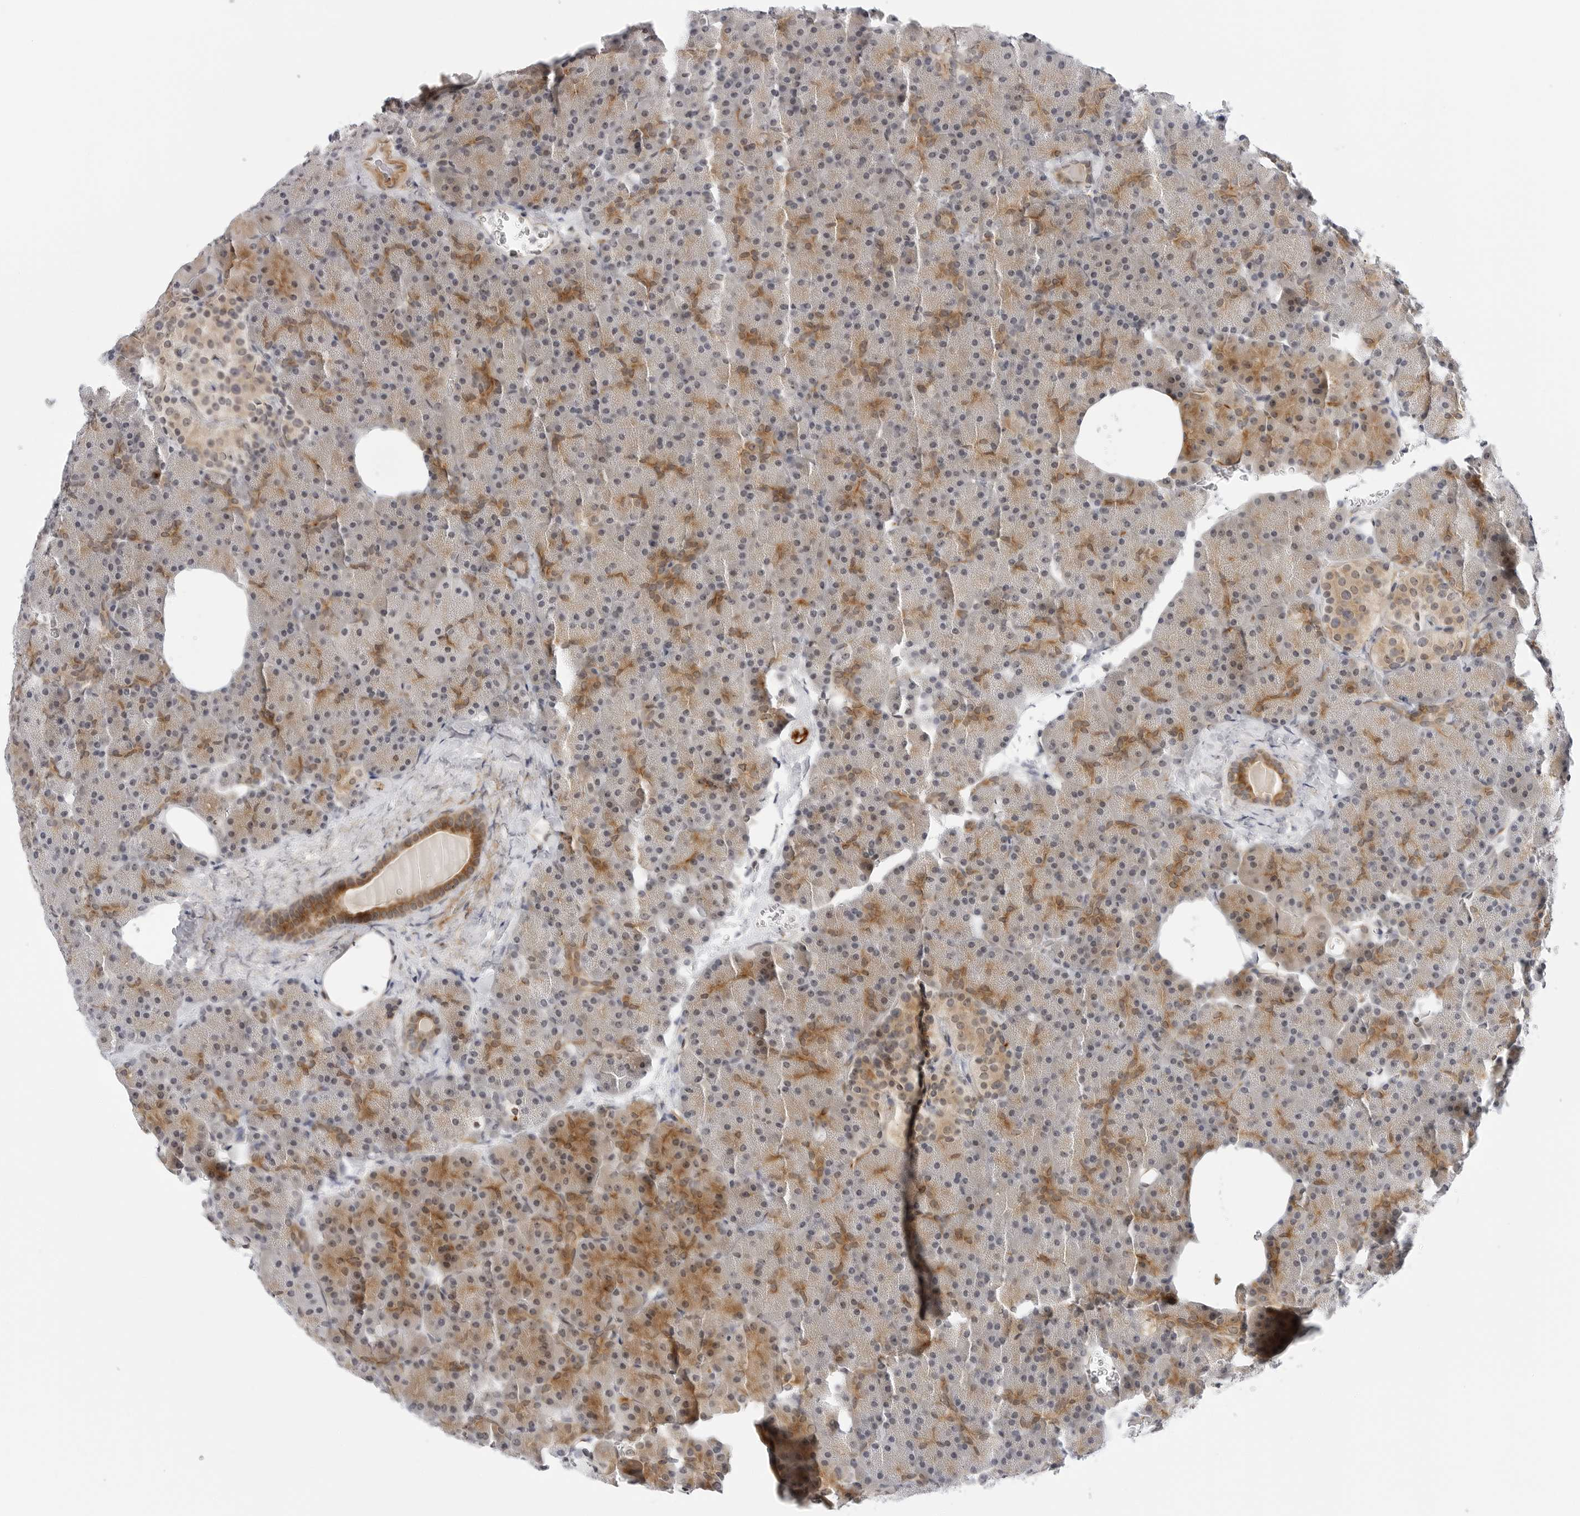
{"staining": {"intensity": "moderate", "quantity": "25%-75%", "location": "cytoplasmic/membranous"}, "tissue": "pancreas", "cell_type": "Exocrine glandular cells", "image_type": "normal", "snomed": [{"axis": "morphology", "description": "Normal tissue, NOS"}, {"axis": "morphology", "description": "Carcinoid, malignant, NOS"}, {"axis": "topography", "description": "Pancreas"}], "caption": "Pancreas stained with immunohistochemistry (IHC) exhibits moderate cytoplasmic/membranous positivity in about 25%-75% of exocrine glandular cells.", "gene": "MAP2K5", "patient": {"sex": "female", "age": 35}}